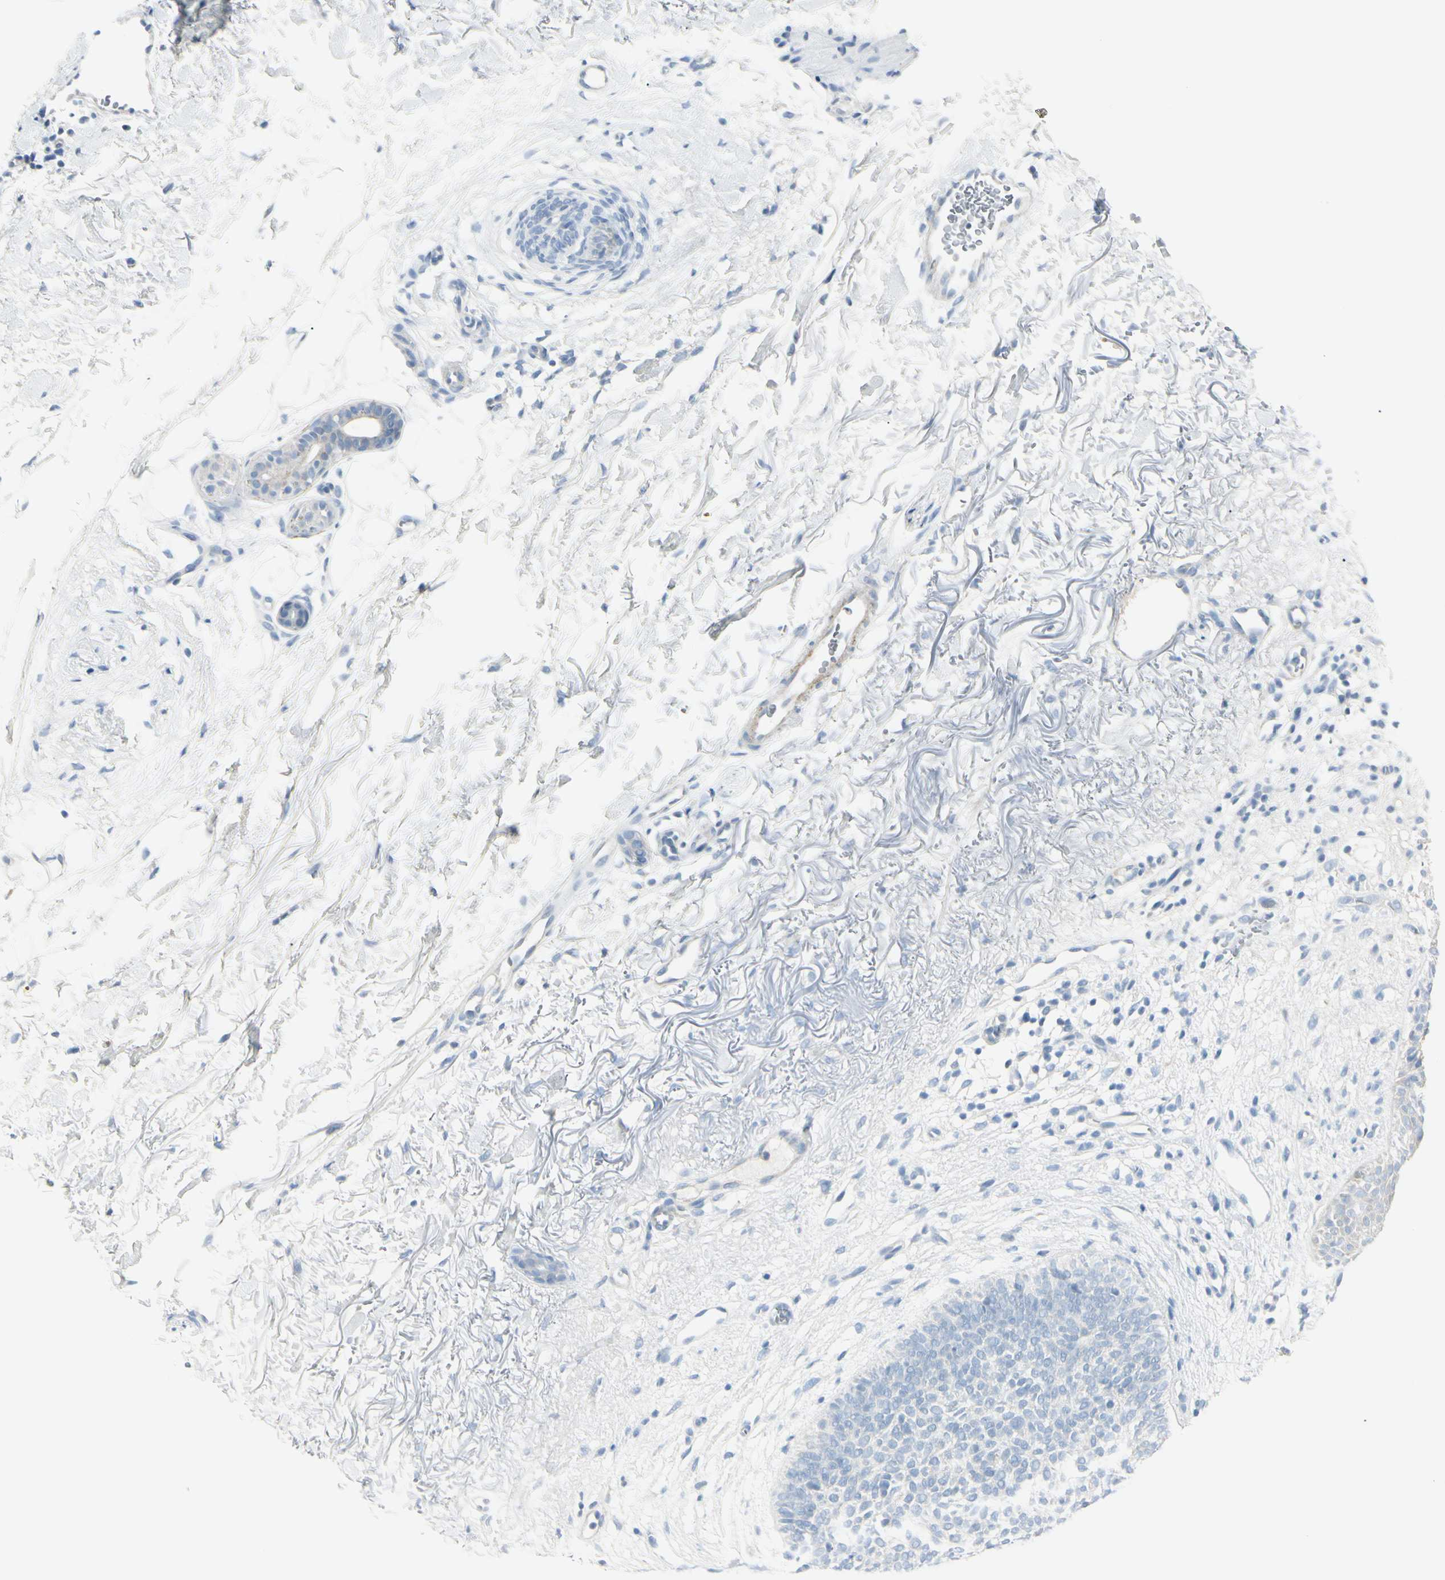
{"staining": {"intensity": "negative", "quantity": "none", "location": "none"}, "tissue": "skin cancer", "cell_type": "Tumor cells", "image_type": "cancer", "snomed": [{"axis": "morphology", "description": "Basal cell carcinoma"}, {"axis": "topography", "description": "Skin"}], "caption": "Tumor cells are negative for protein expression in human basal cell carcinoma (skin).", "gene": "CDHR5", "patient": {"sex": "female", "age": 70}}